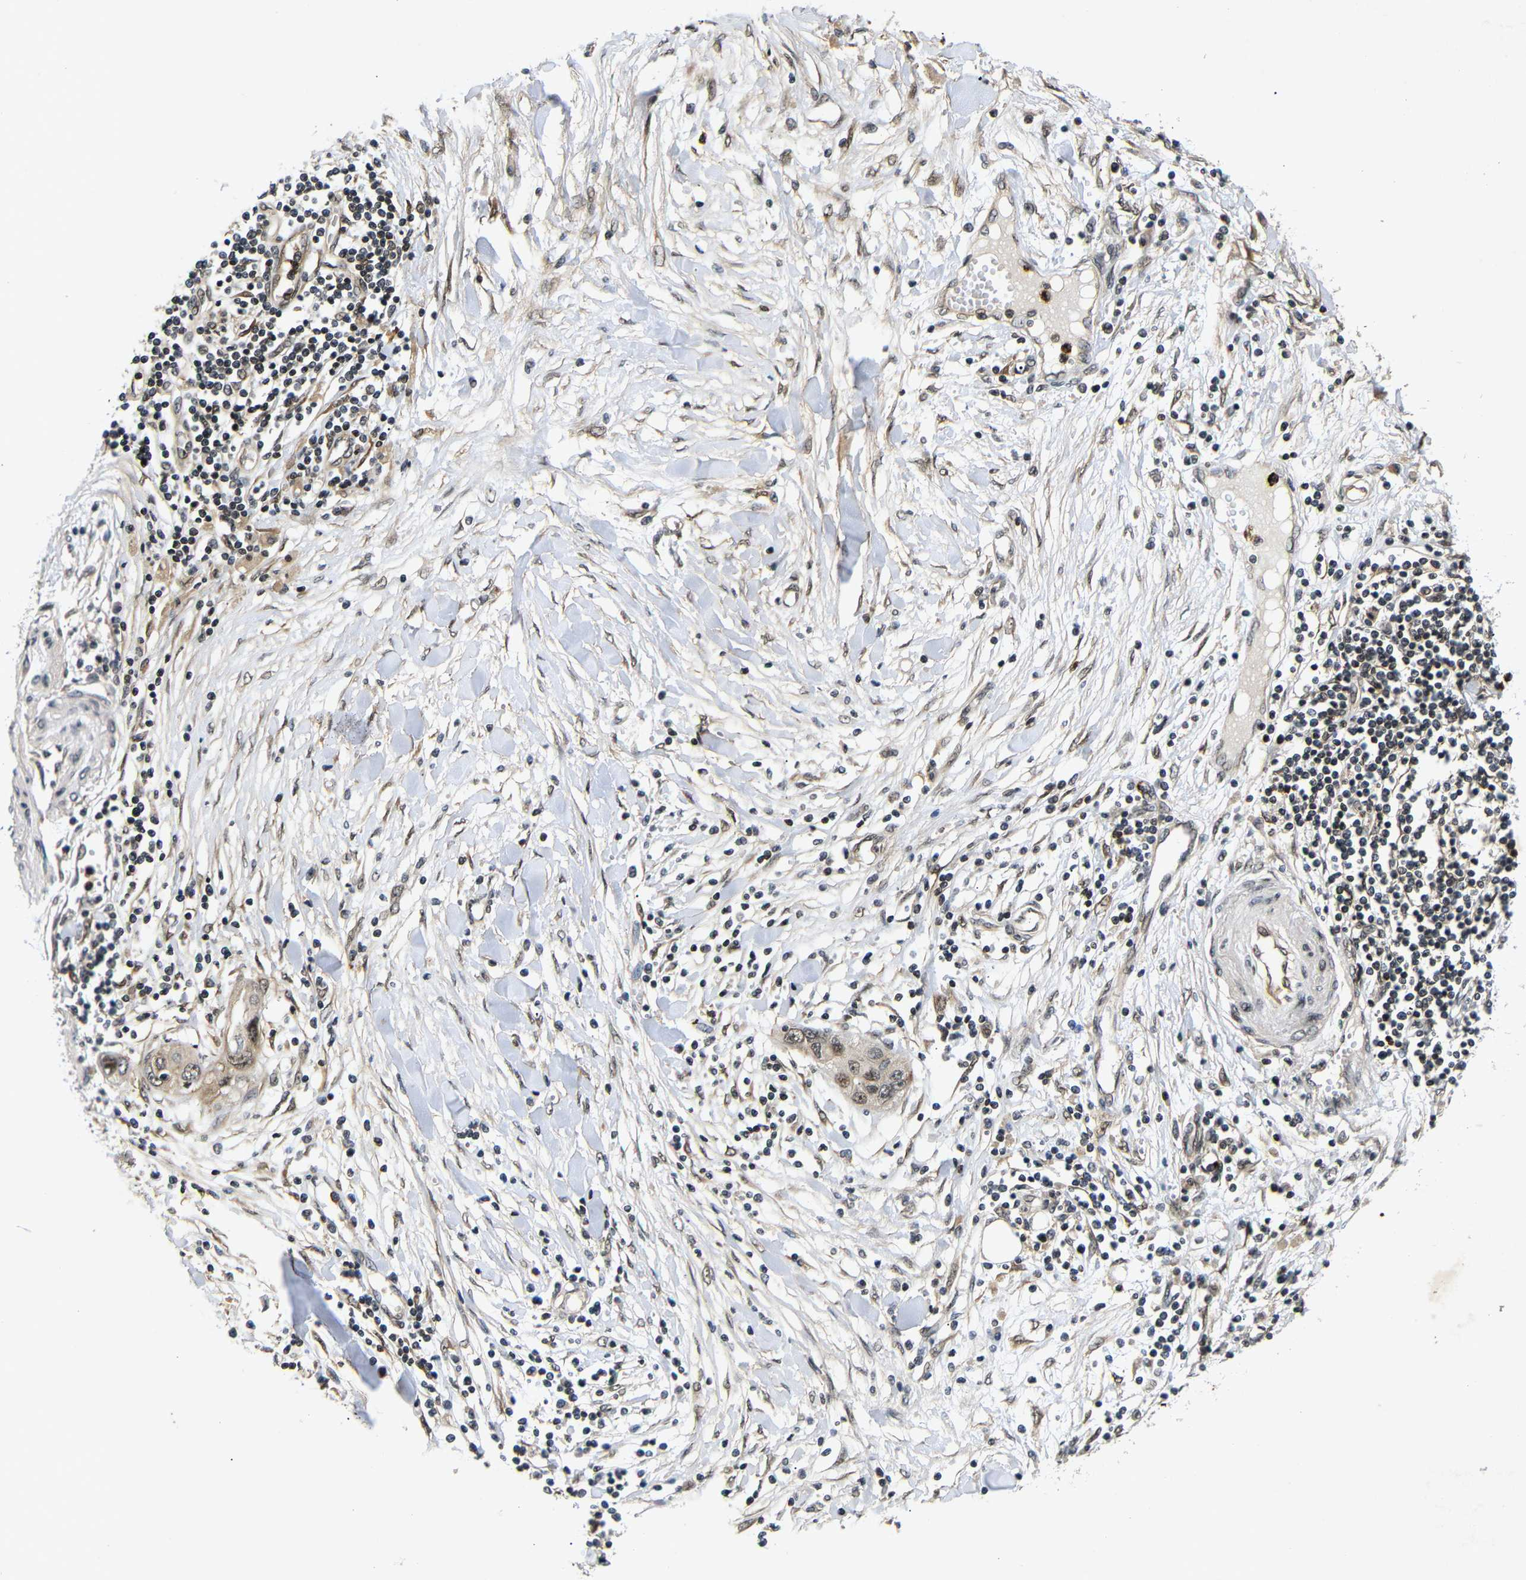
{"staining": {"intensity": "weak", "quantity": "25%-75%", "location": "cytoplasmic/membranous"}, "tissue": "pancreatic cancer", "cell_type": "Tumor cells", "image_type": "cancer", "snomed": [{"axis": "morphology", "description": "Adenocarcinoma, NOS"}, {"axis": "topography", "description": "Pancreas"}], "caption": "Pancreatic cancer stained with immunohistochemistry (IHC) exhibits weak cytoplasmic/membranous positivity in about 25%-75% of tumor cells. (DAB IHC, brown staining for protein, blue staining for nuclei).", "gene": "KIF23", "patient": {"sex": "female", "age": 70}}